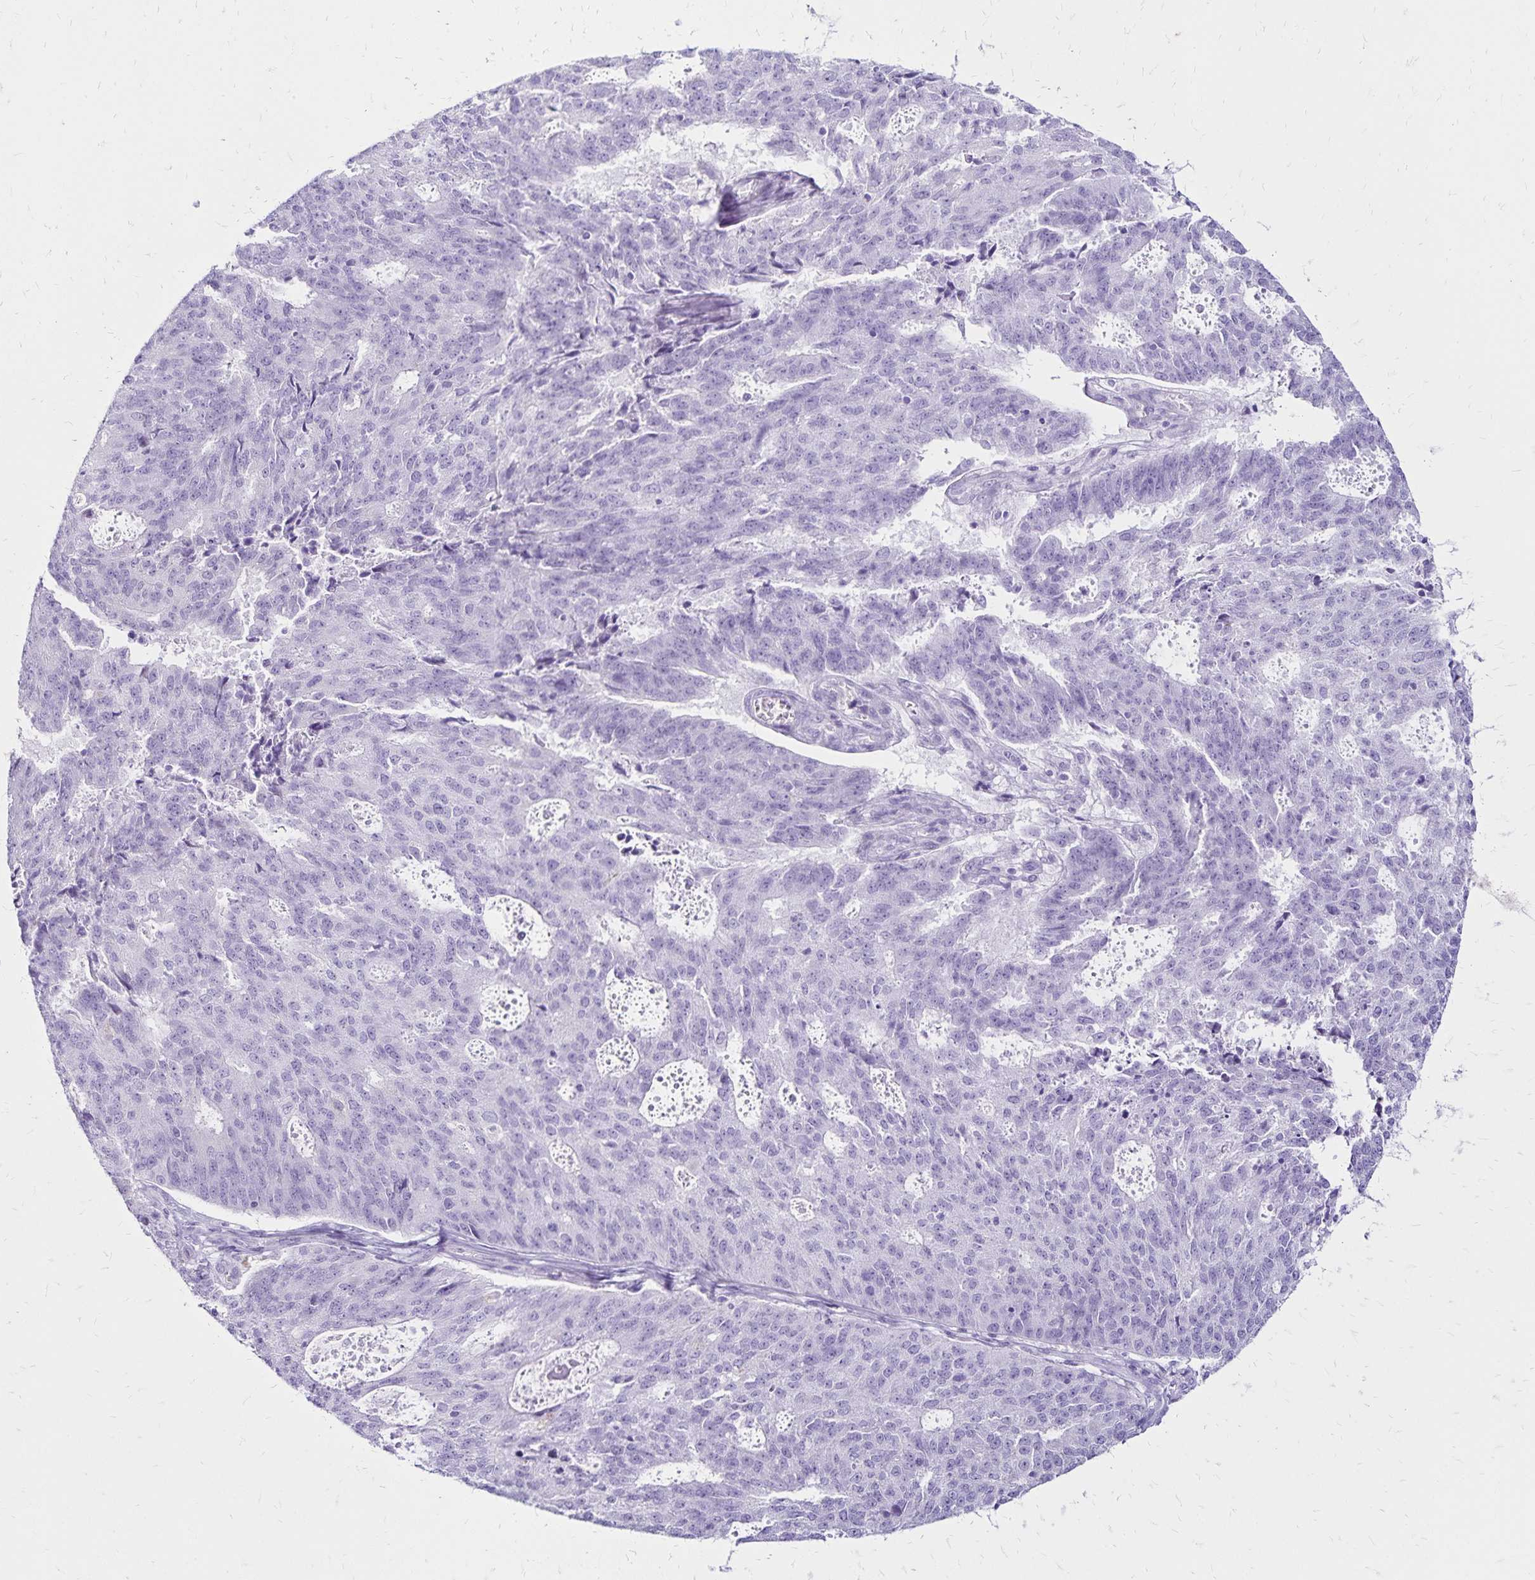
{"staining": {"intensity": "negative", "quantity": "none", "location": "none"}, "tissue": "endometrial cancer", "cell_type": "Tumor cells", "image_type": "cancer", "snomed": [{"axis": "morphology", "description": "Adenocarcinoma, NOS"}, {"axis": "topography", "description": "Endometrium"}], "caption": "Human adenocarcinoma (endometrial) stained for a protein using immunohistochemistry exhibits no expression in tumor cells.", "gene": "LIN28B", "patient": {"sex": "female", "age": 82}}